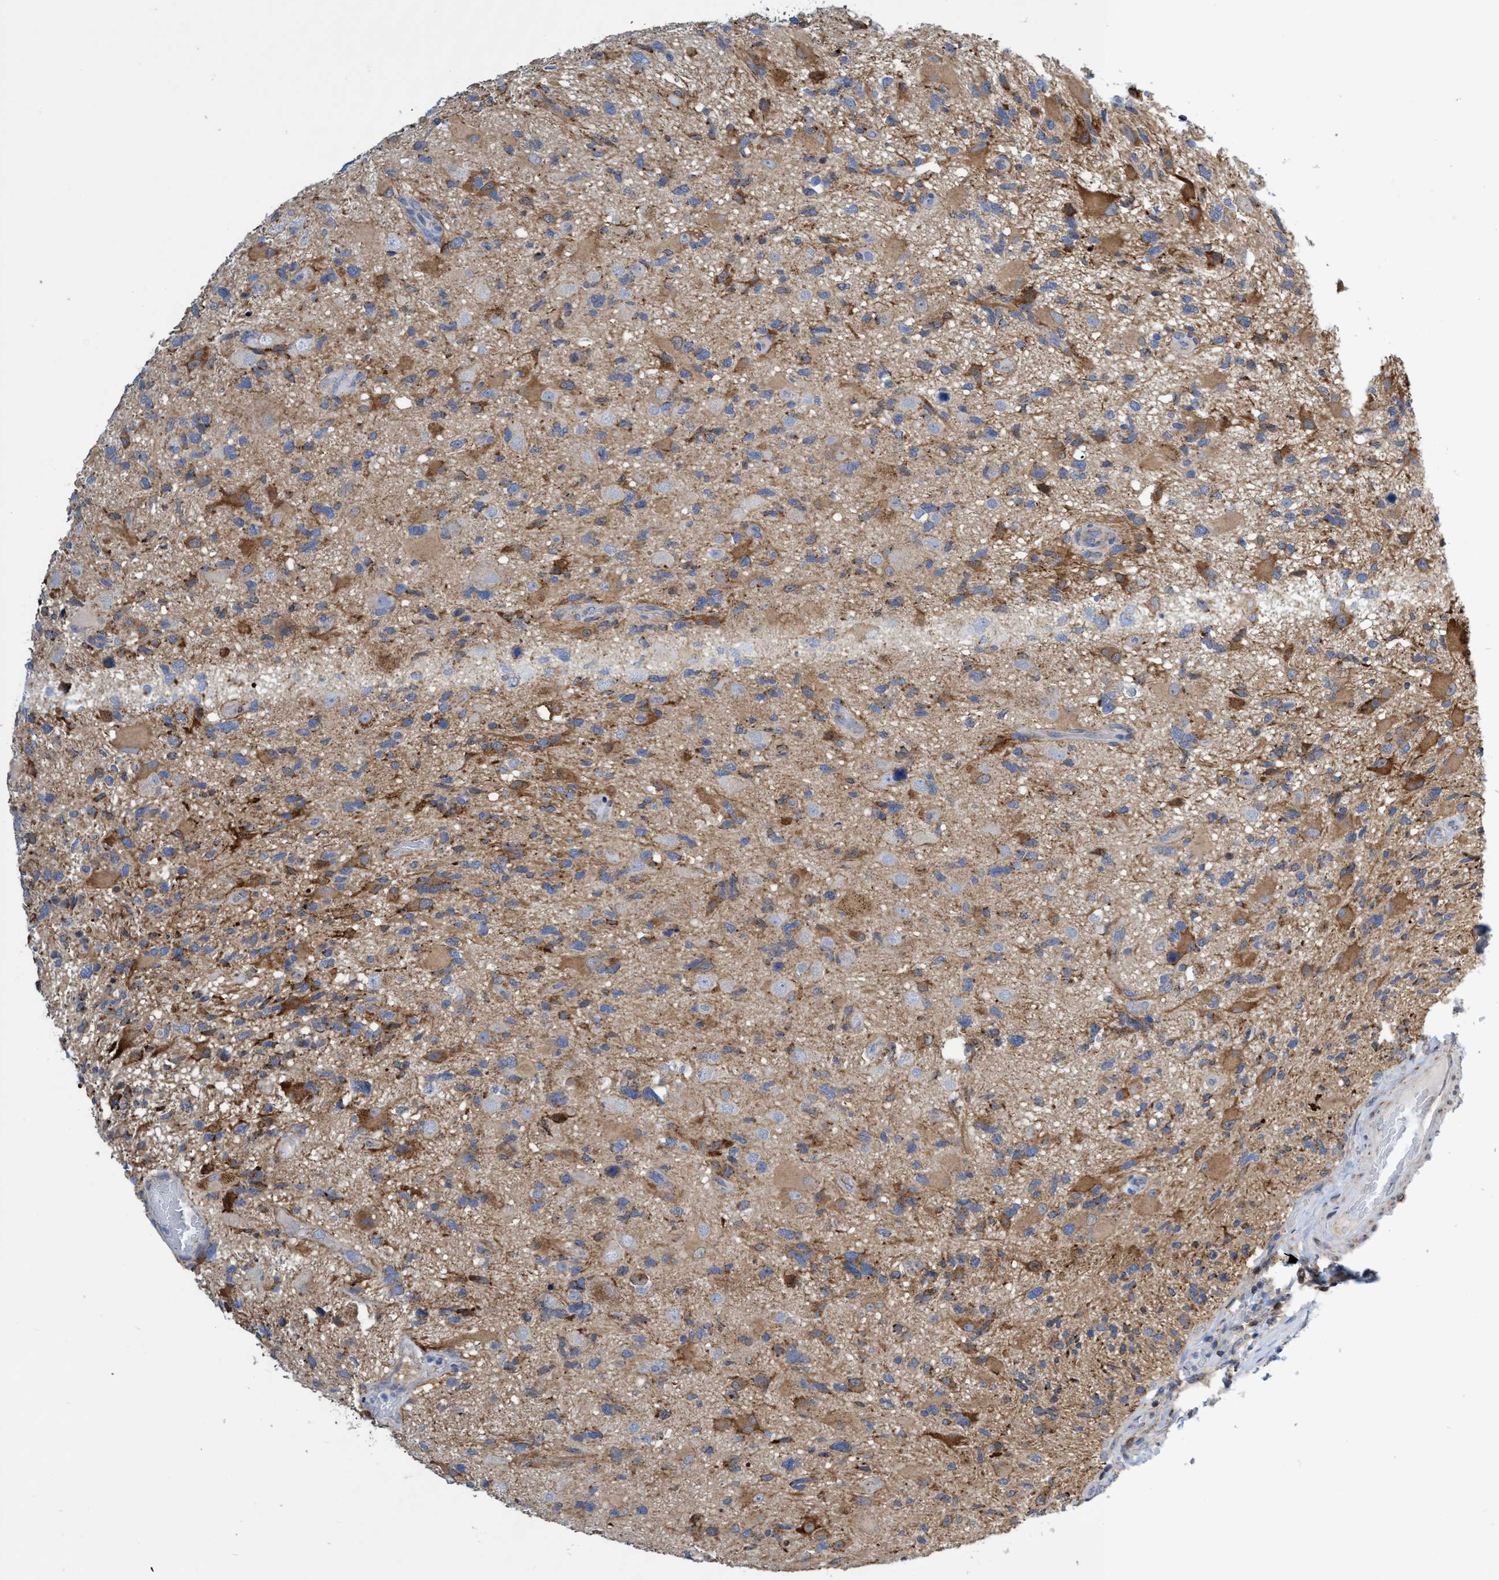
{"staining": {"intensity": "strong", "quantity": "25%-75%", "location": "cytoplasmic/membranous"}, "tissue": "glioma", "cell_type": "Tumor cells", "image_type": "cancer", "snomed": [{"axis": "morphology", "description": "Glioma, malignant, High grade"}, {"axis": "topography", "description": "Brain"}], "caption": "The image reveals a brown stain indicating the presence of a protein in the cytoplasmic/membranous of tumor cells in malignant high-grade glioma.", "gene": "CRYZ", "patient": {"sex": "male", "age": 33}}